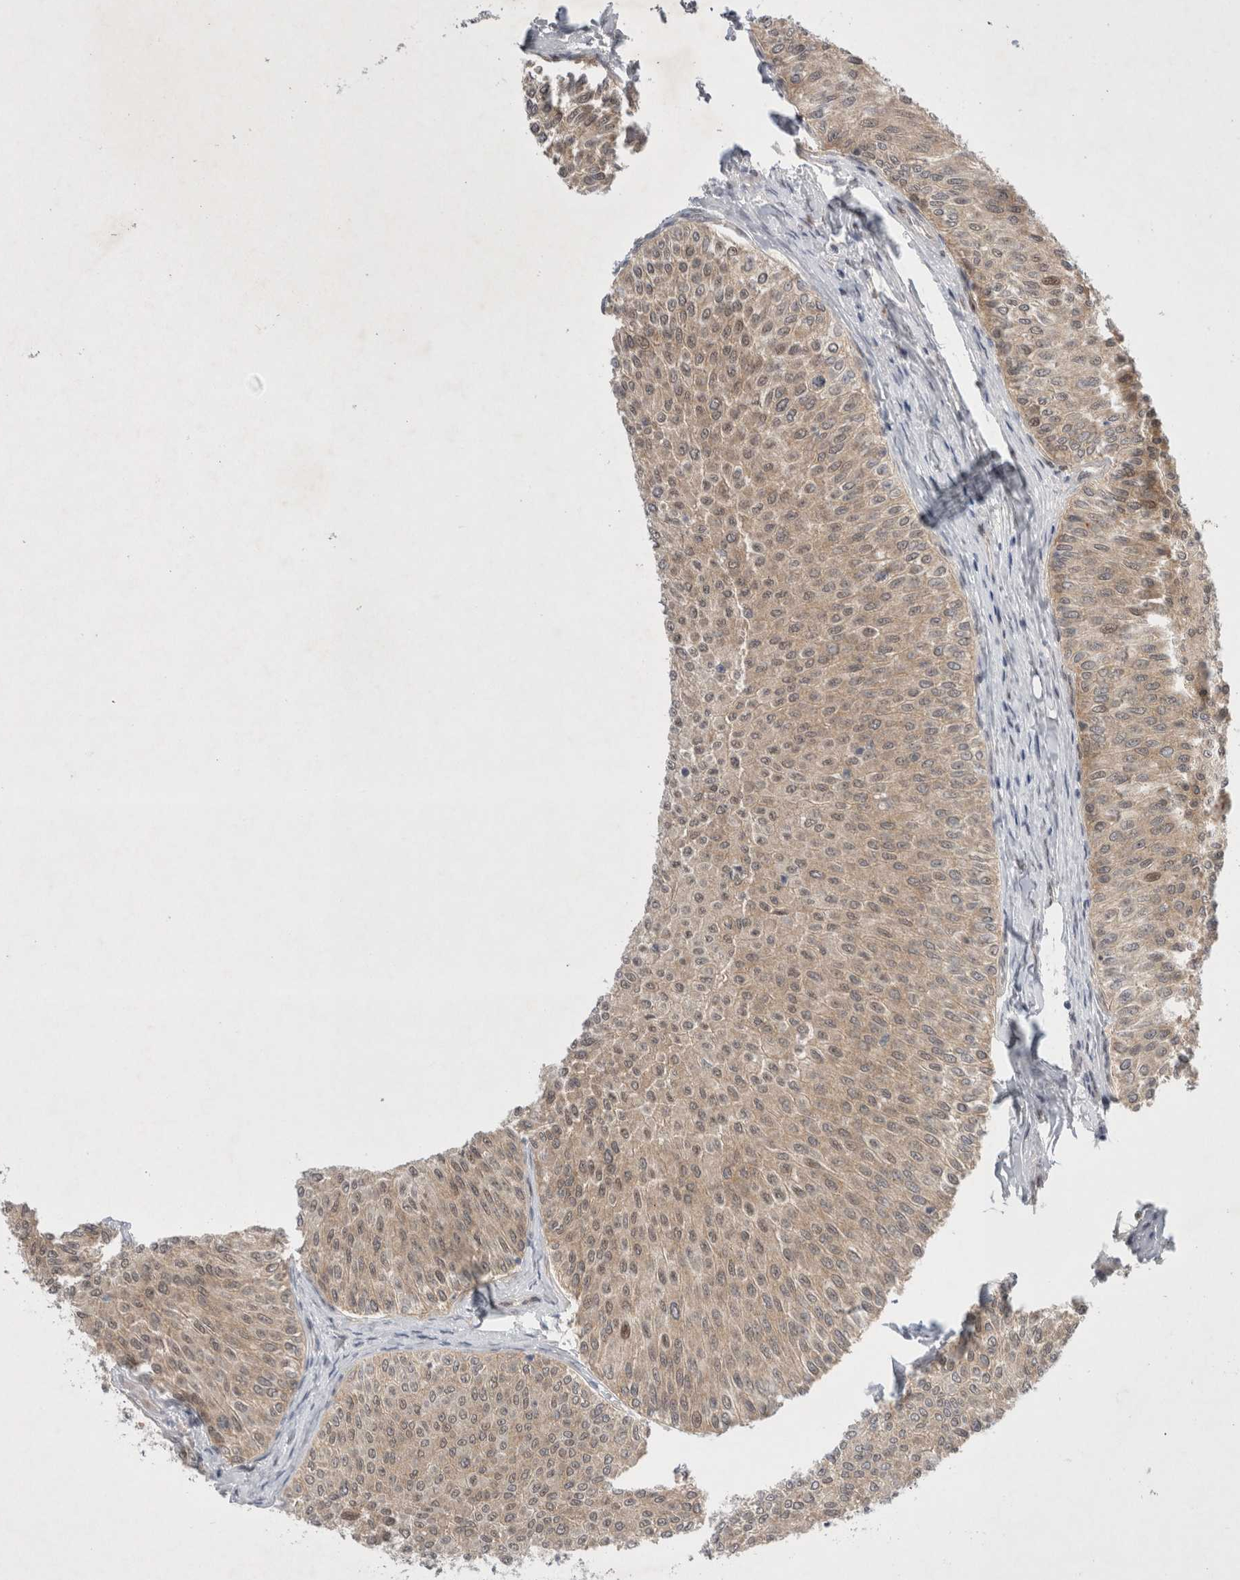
{"staining": {"intensity": "weak", "quantity": ">75%", "location": "cytoplasmic/membranous,nuclear"}, "tissue": "urothelial cancer", "cell_type": "Tumor cells", "image_type": "cancer", "snomed": [{"axis": "morphology", "description": "Urothelial carcinoma, Low grade"}, {"axis": "topography", "description": "Urinary bladder"}], "caption": "Protein staining of urothelial cancer tissue reveals weak cytoplasmic/membranous and nuclear positivity in about >75% of tumor cells.", "gene": "WIPF2", "patient": {"sex": "male", "age": 78}}